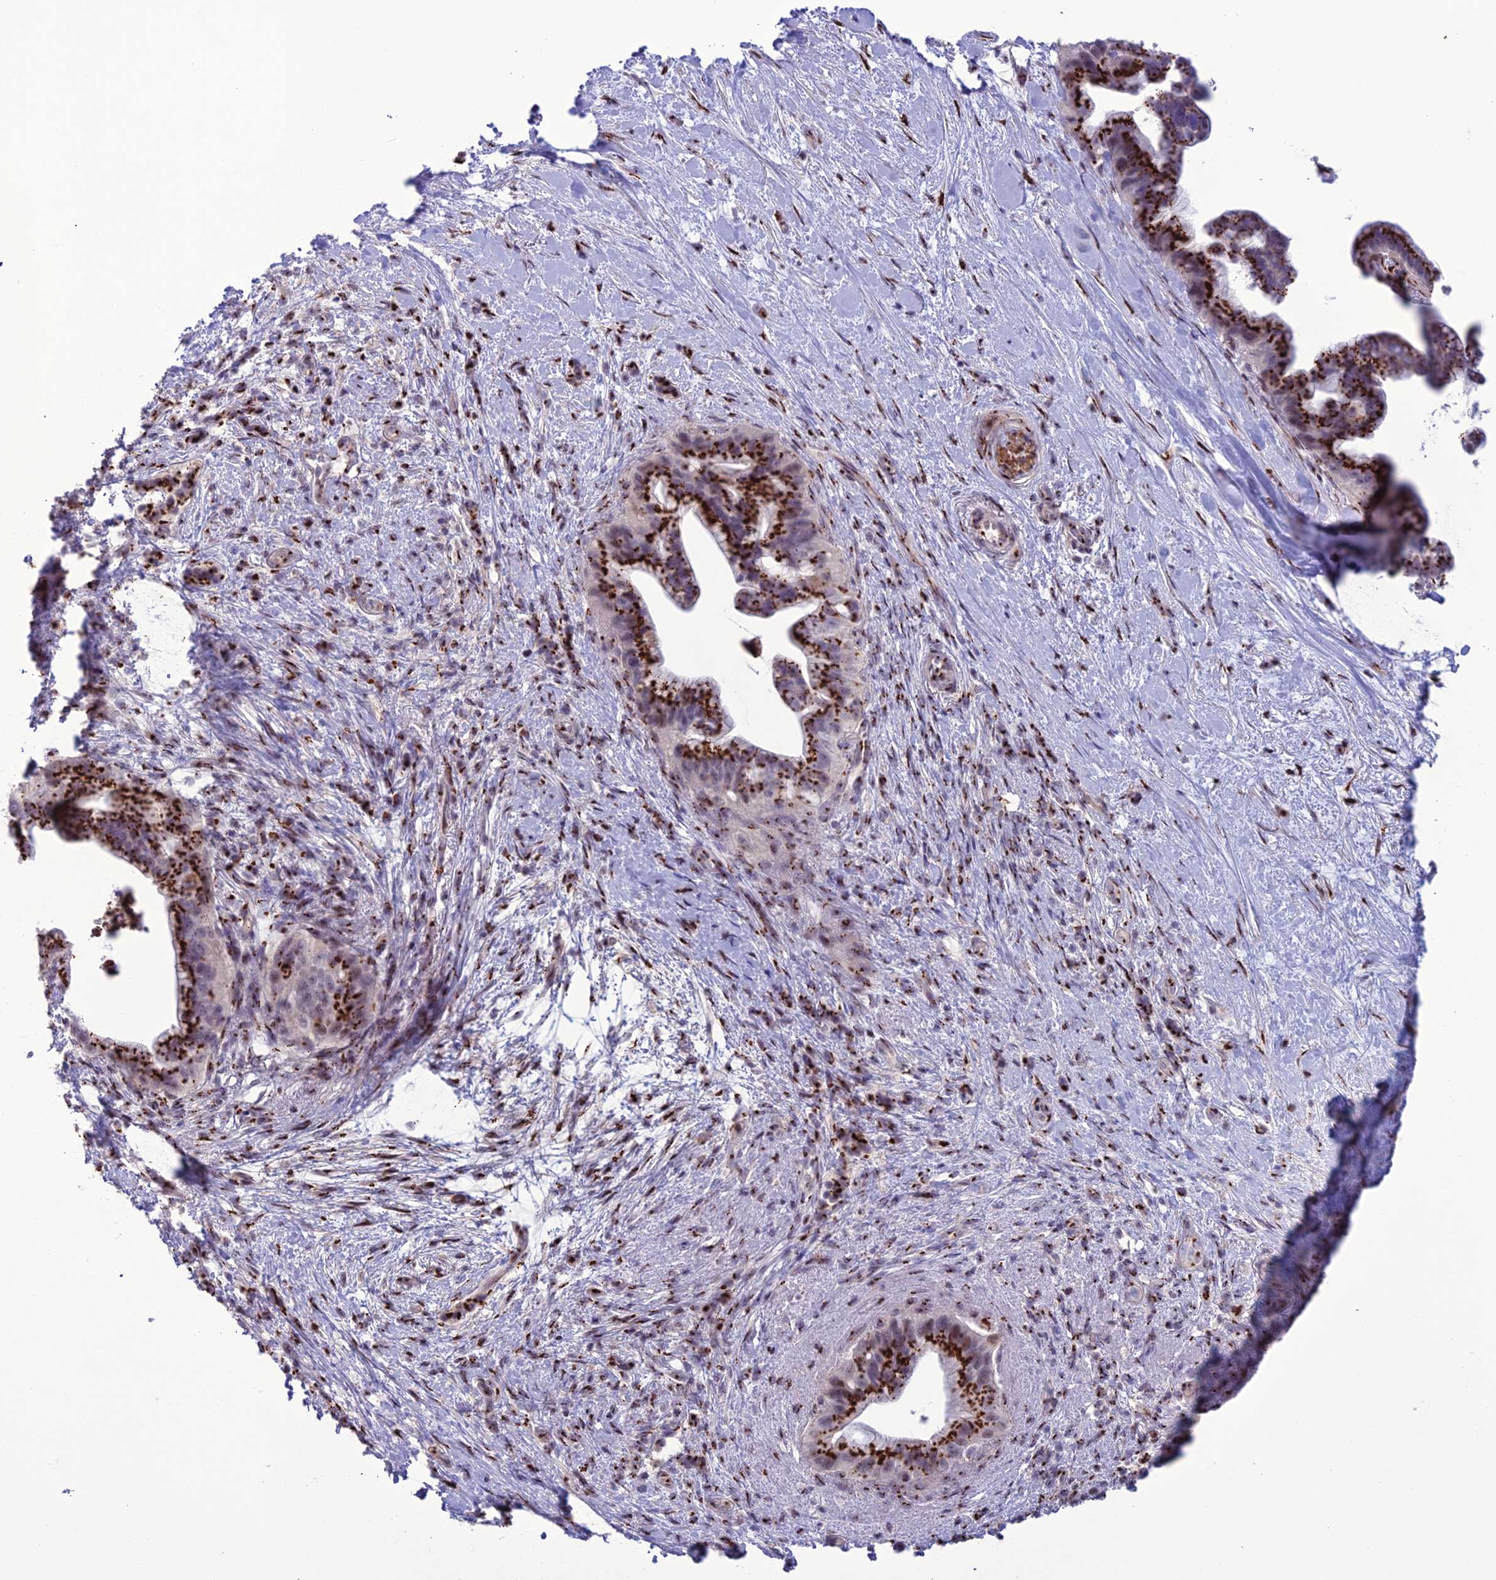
{"staining": {"intensity": "strong", "quantity": ">75%", "location": "cytoplasmic/membranous"}, "tissue": "pancreatic cancer", "cell_type": "Tumor cells", "image_type": "cancer", "snomed": [{"axis": "morphology", "description": "Adenocarcinoma, NOS"}, {"axis": "topography", "description": "Pancreas"}], "caption": "This micrograph demonstrates IHC staining of pancreatic adenocarcinoma, with high strong cytoplasmic/membranous expression in about >75% of tumor cells.", "gene": "PLEKHA4", "patient": {"sex": "female", "age": 83}}